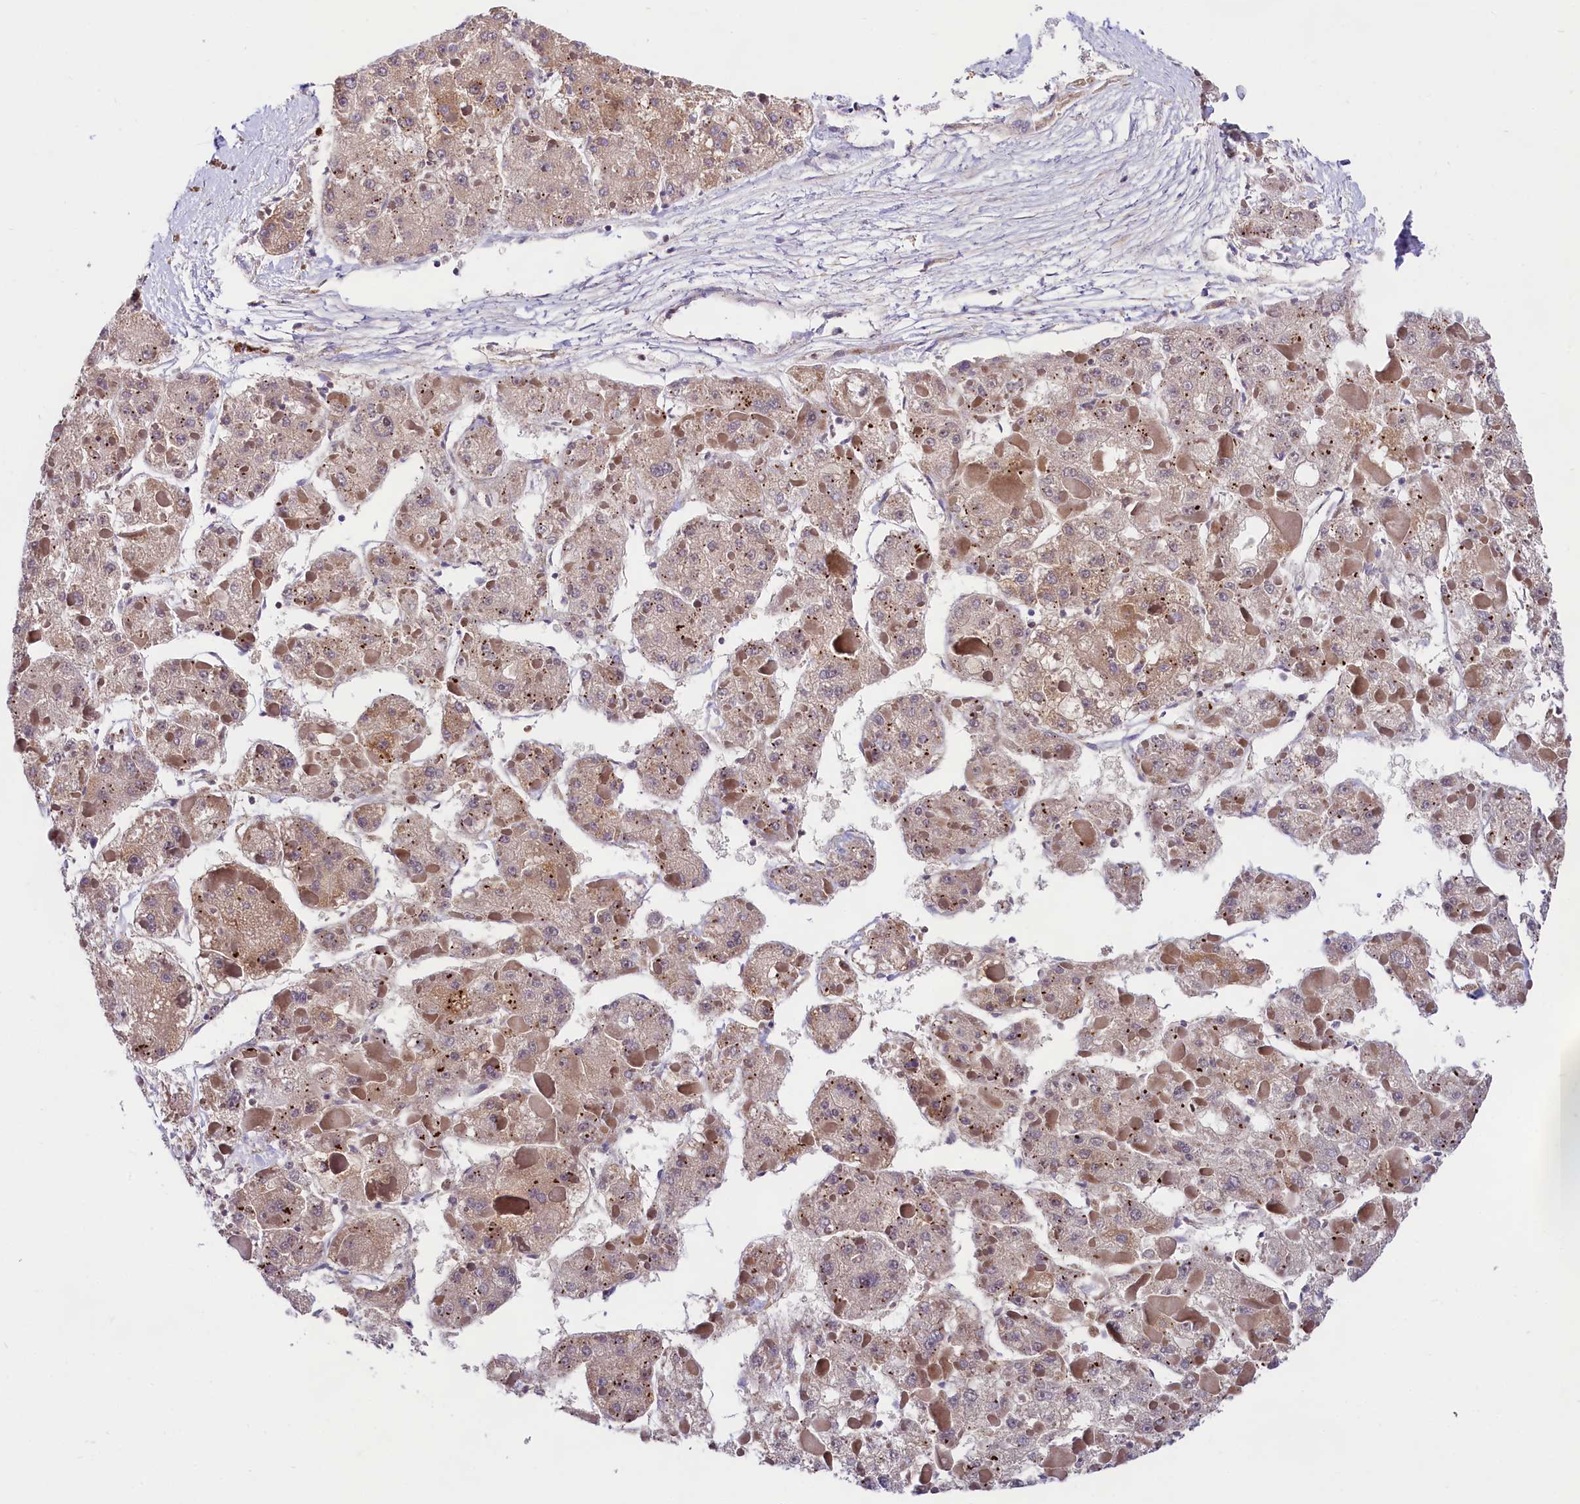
{"staining": {"intensity": "moderate", "quantity": "25%-75%", "location": "cytoplasmic/membranous"}, "tissue": "liver cancer", "cell_type": "Tumor cells", "image_type": "cancer", "snomed": [{"axis": "morphology", "description": "Carcinoma, Hepatocellular, NOS"}, {"axis": "topography", "description": "Liver"}], "caption": "This is a micrograph of IHC staining of liver cancer (hepatocellular carcinoma), which shows moderate expression in the cytoplasmic/membranous of tumor cells.", "gene": "SPG11", "patient": {"sex": "female", "age": 73}}